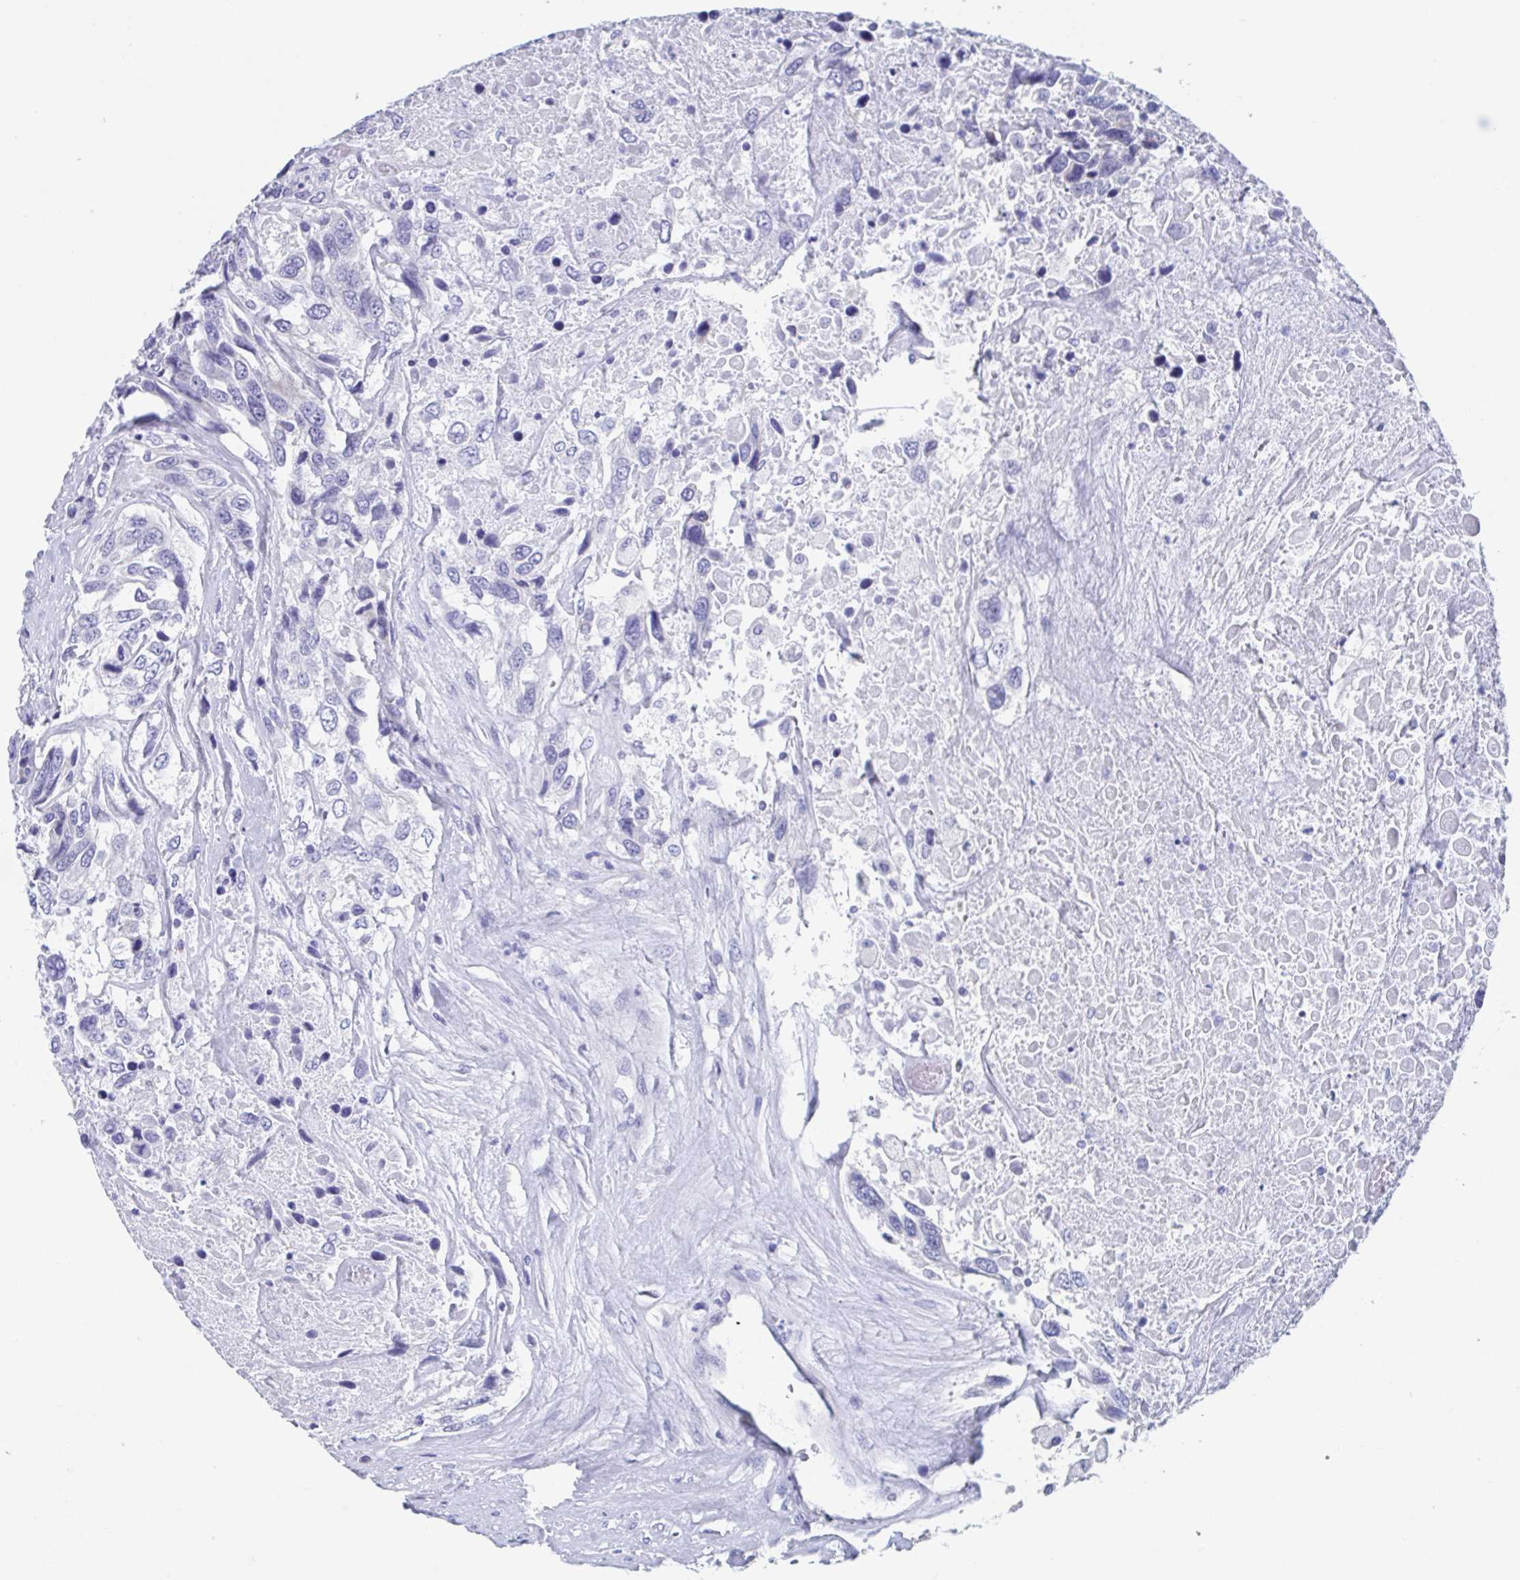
{"staining": {"intensity": "negative", "quantity": "none", "location": "none"}, "tissue": "urothelial cancer", "cell_type": "Tumor cells", "image_type": "cancer", "snomed": [{"axis": "morphology", "description": "Urothelial carcinoma, High grade"}, {"axis": "topography", "description": "Urinary bladder"}], "caption": "Immunohistochemistry histopathology image of neoplastic tissue: urothelial carcinoma (high-grade) stained with DAB exhibits no significant protein positivity in tumor cells. The staining is performed using DAB (3,3'-diaminobenzidine) brown chromogen with nuclei counter-stained in using hematoxylin.", "gene": "SHCBP1L", "patient": {"sex": "female", "age": 70}}